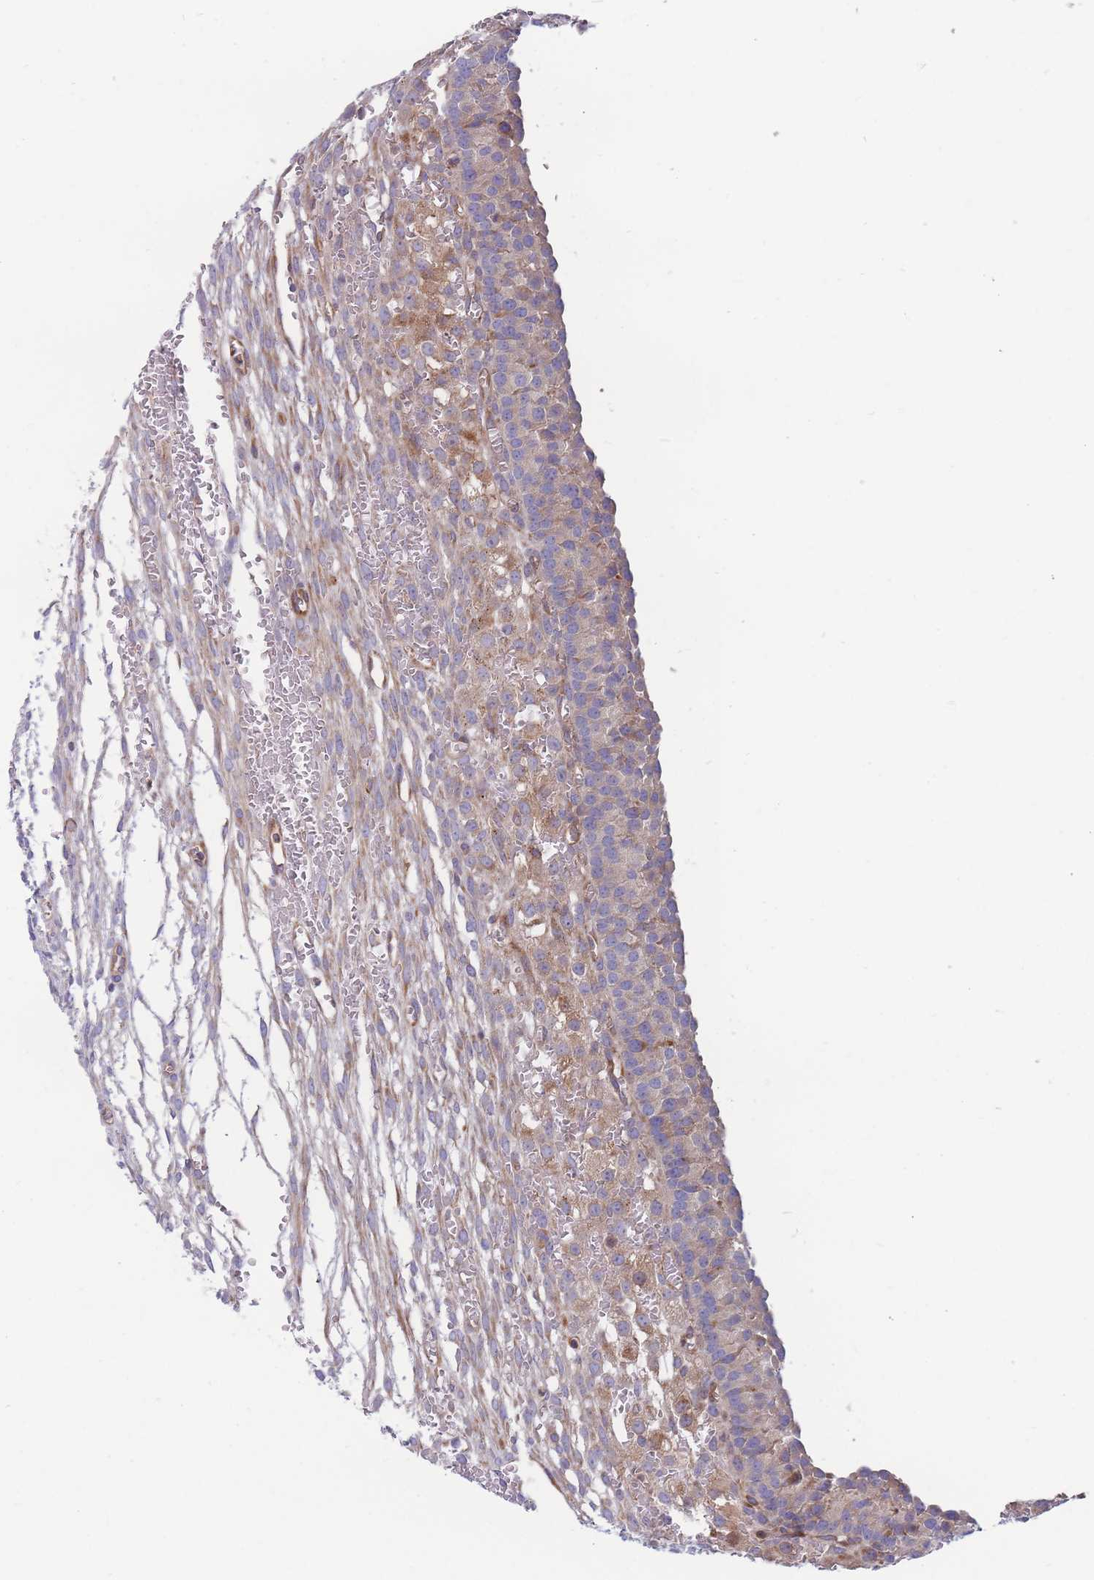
{"staining": {"intensity": "negative", "quantity": "none", "location": "none"}, "tissue": "ovary", "cell_type": "Ovarian stroma cells", "image_type": "normal", "snomed": [{"axis": "morphology", "description": "Normal tissue, NOS"}, {"axis": "topography", "description": "Ovary"}], "caption": "Protein analysis of benign ovary reveals no significant positivity in ovarian stroma cells. Nuclei are stained in blue.", "gene": "TMEM131L", "patient": {"sex": "female", "age": 39}}